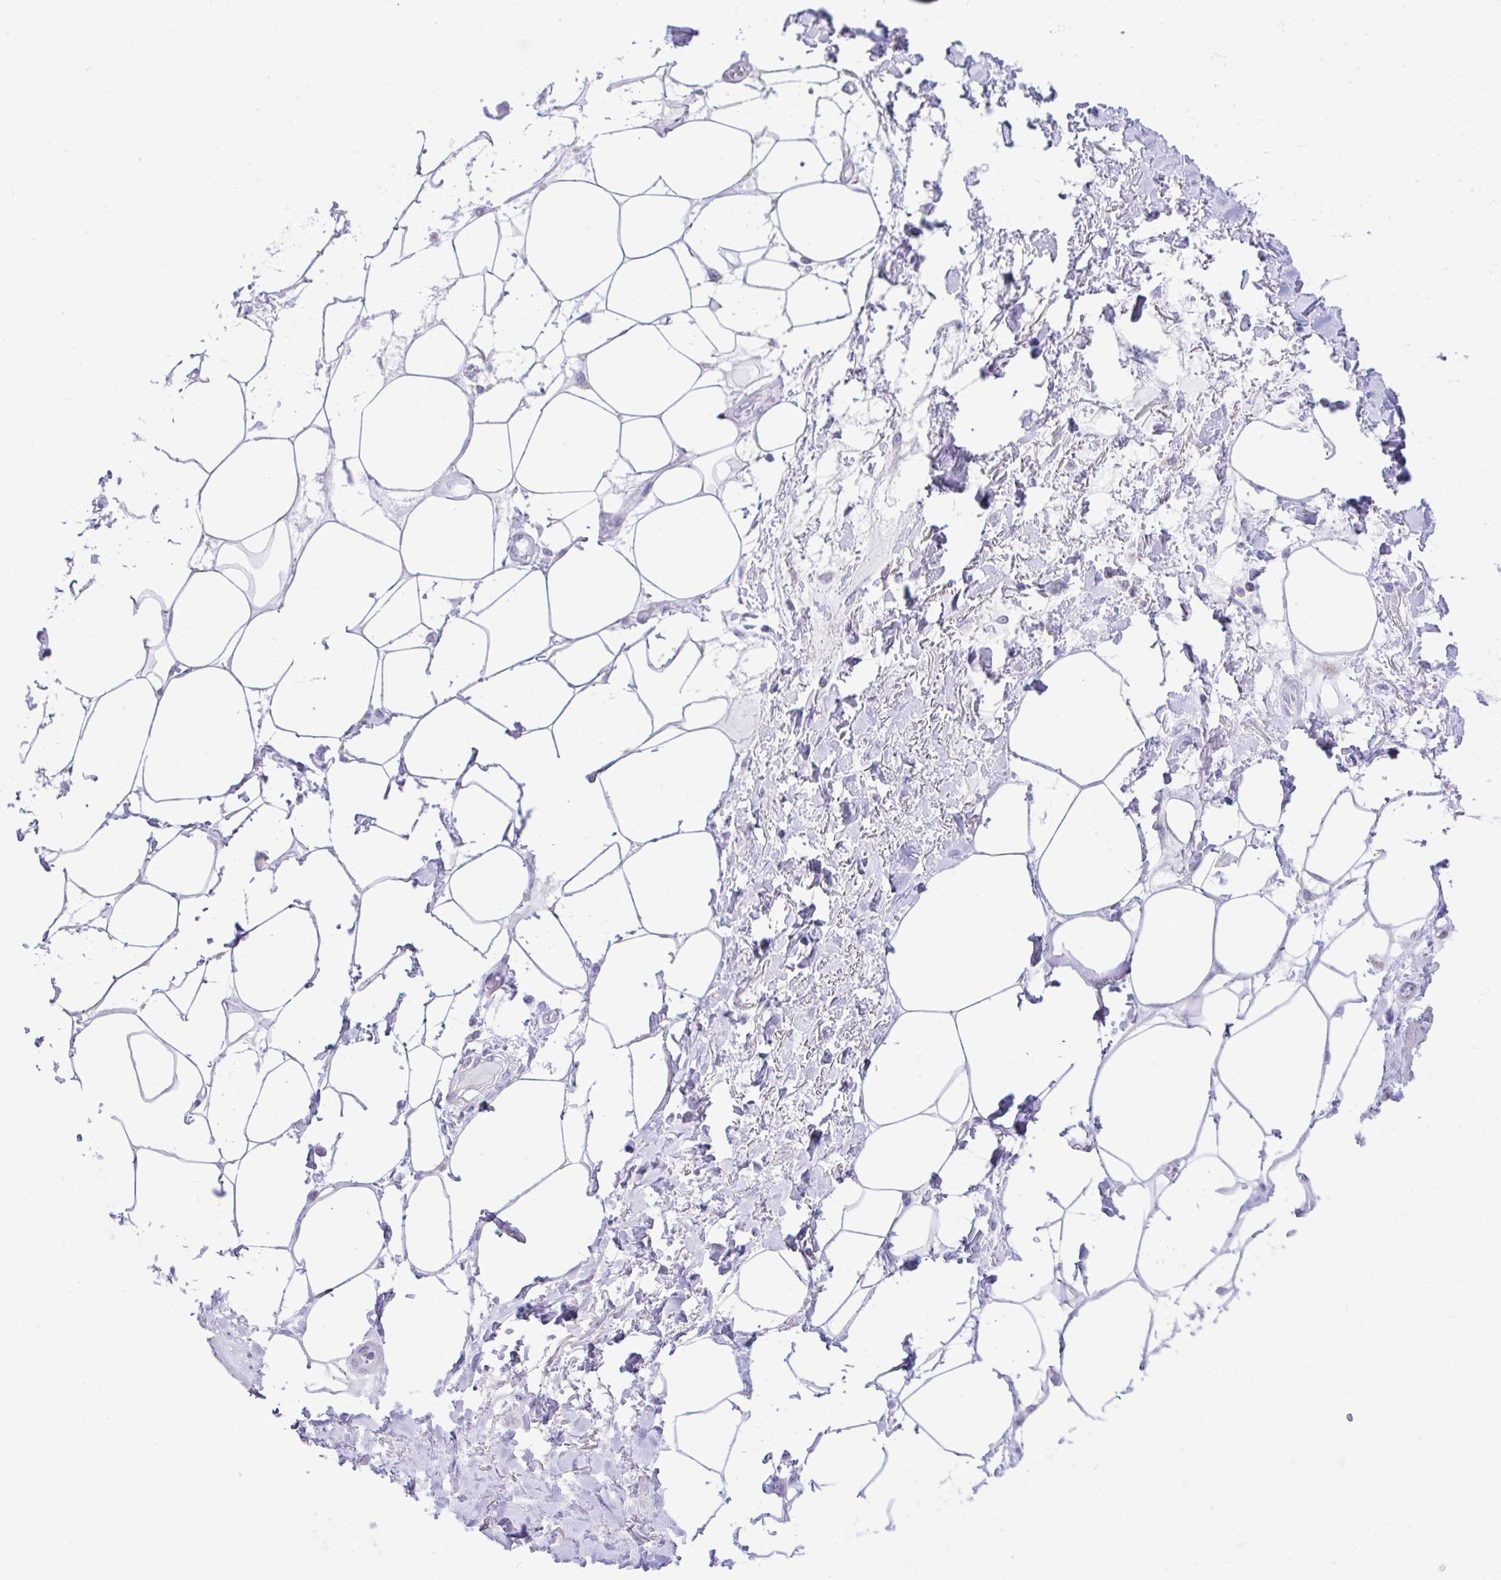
{"staining": {"intensity": "negative", "quantity": "none", "location": "none"}, "tissue": "adipose tissue", "cell_type": "Adipocytes", "image_type": "normal", "snomed": [{"axis": "morphology", "description": "Normal tissue, NOS"}, {"axis": "topography", "description": "Vagina"}, {"axis": "topography", "description": "Peripheral nerve tissue"}], "caption": "The immunohistochemistry (IHC) micrograph has no significant expression in adipocytes of adipose tissue. (Stains: DAB (3,3'-diaminobenzidine) immunohistochemistry with hematoxylin counter stain, Microscopy: brightfield microscopy at high magnification).", "gene": "NLRP8", "patient": {"sex": "female", "age": 71}}